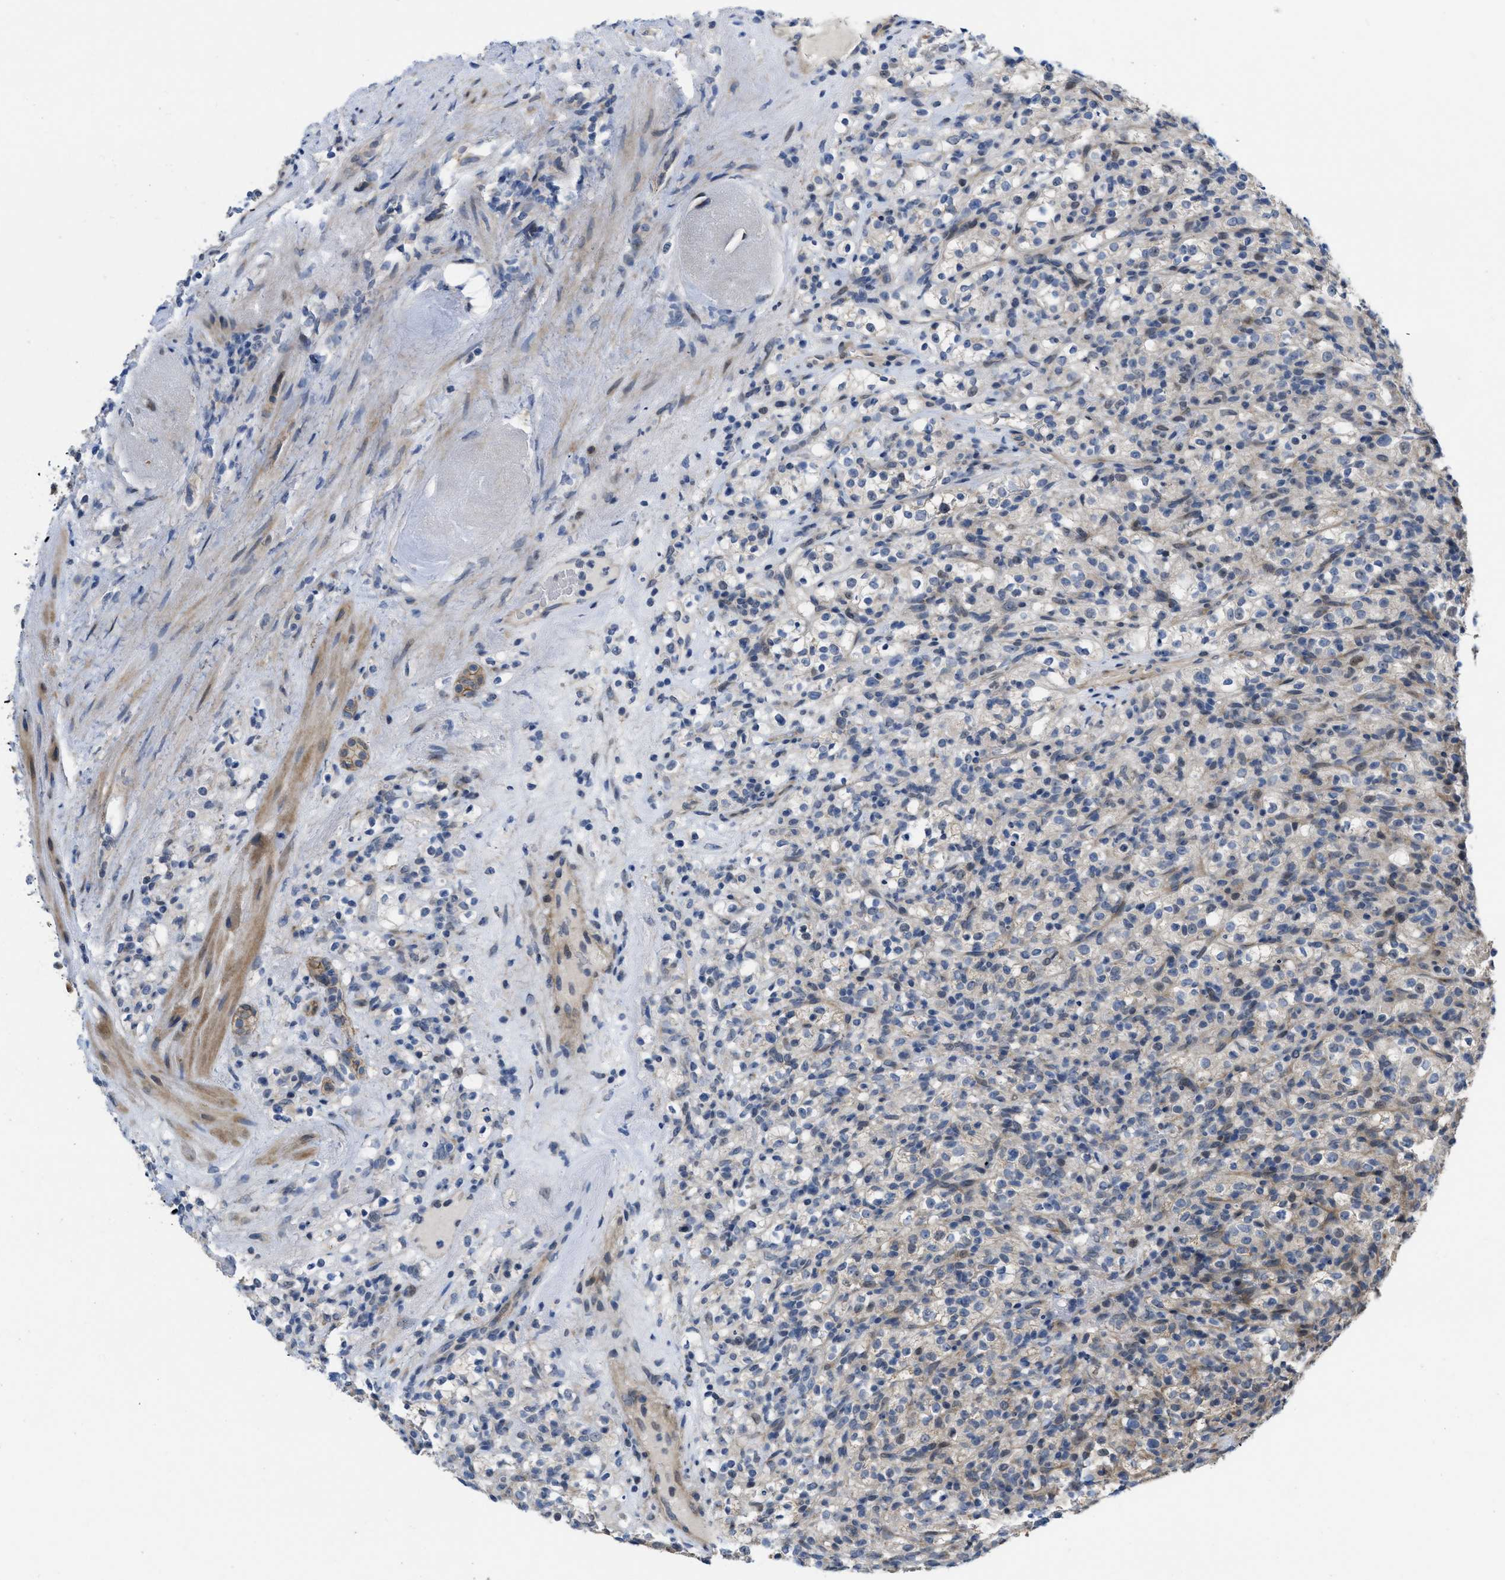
{"staining": {"intensity": "negative", "quantity": "none", "location": "none"}, "tissue": "renal cancer", "cell_type": "Tumor cells", "image_type": "cancer", "snomed": [{"axis": "morphology", "description": "Normal tissue, NOS"}, {"axis": "morphology", "description": "Adenocarcinoma, NOS"}, {"axis": "topography", "description": "Kidney"}], "caption": "The photomicrograph exhibits no significant positivity in tumor cells of renal adenocarcinoma.", "gene": "CDPF1", "patient": {"sex": "female", "age": 72}}